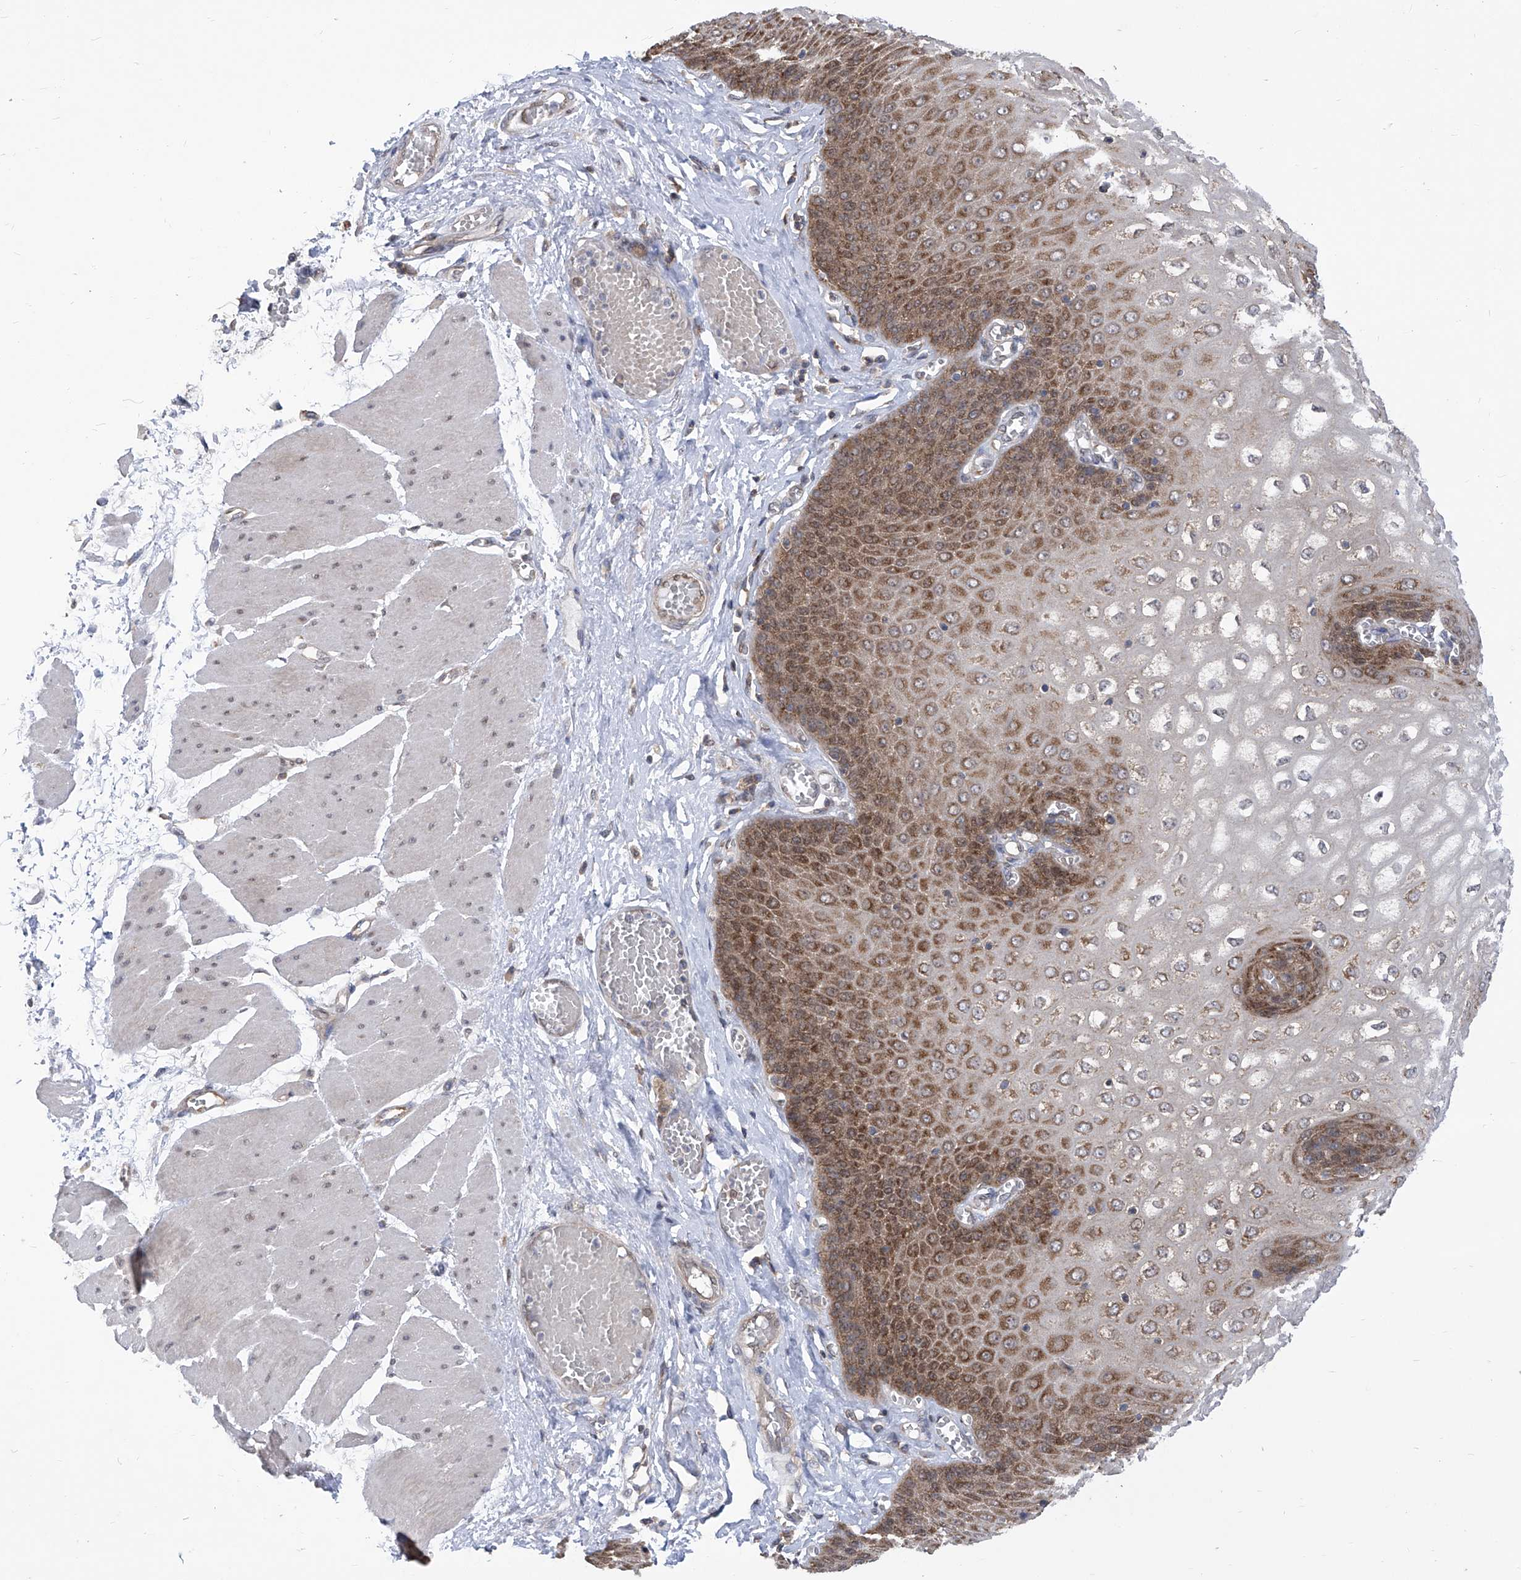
{"staining": {"intensity": "moderate", "quantity": "25%-75%", "location": "cytoplasmic/membranous"}, "tissue": "esophagus", "cell_type": "Squamous epithelial cells", "image_type": "normal", "snomed": [{"axis": "morphology", "description": "Normal tissue, NOS"}, {"axis": "topography", "description": "Esophagus"}], "caption": "Moderate cytoplasmic/membranous protein staining is present in approximately 25%-75% of squamous epithelial cells in esophagus. (Brightfield microscopy of DAB IHC at high magnification).", "gene": "EIF3M", "patient": {"sex": "male", "age": 60}}